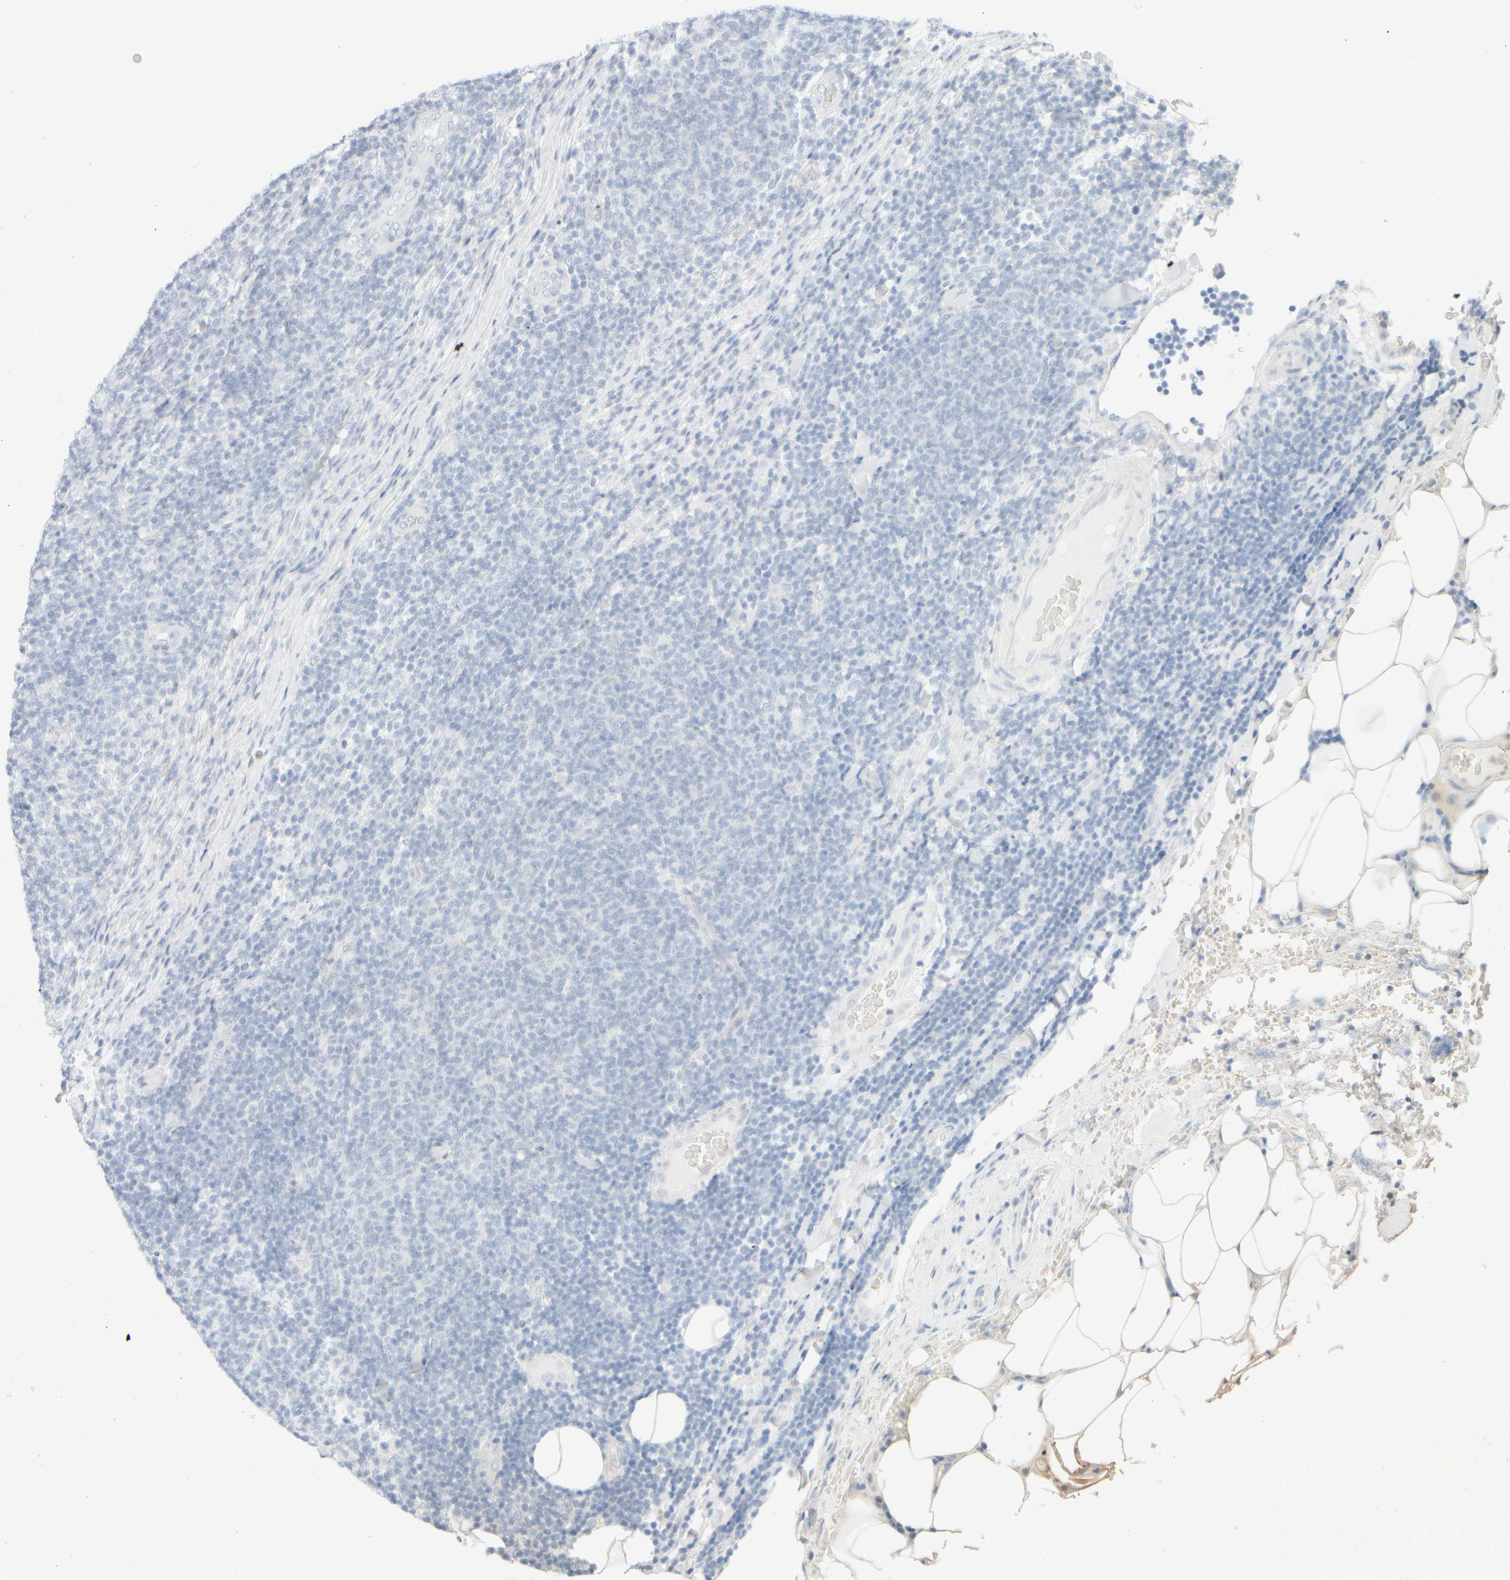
{"staining": {"intensity": "negative", "quantity": "none", "location": "none"}, "tissue": "lymphoma", "cell_type": "Tumor cells", "image_type": "cancer", "snomed": [{"axis": "morphology", "description": "Malignant lymphoma, non-Hodgkin's type, Low grade"}, {"axis": "topography", "description": "Lymph node"}], "caption": "There is no significant expression in tumor cells of low-grade malignant lymphoma, non-Hodgkin's type. The staining was performed using DAB (3,3'-diaminobenzidine) to visualize the protein expression in brown, while the nuclei were stained in blue with hematoxylin (Magnification: 20x).", "gene": "UNC13B", "patient": {"sex": "male", "age": 66}}